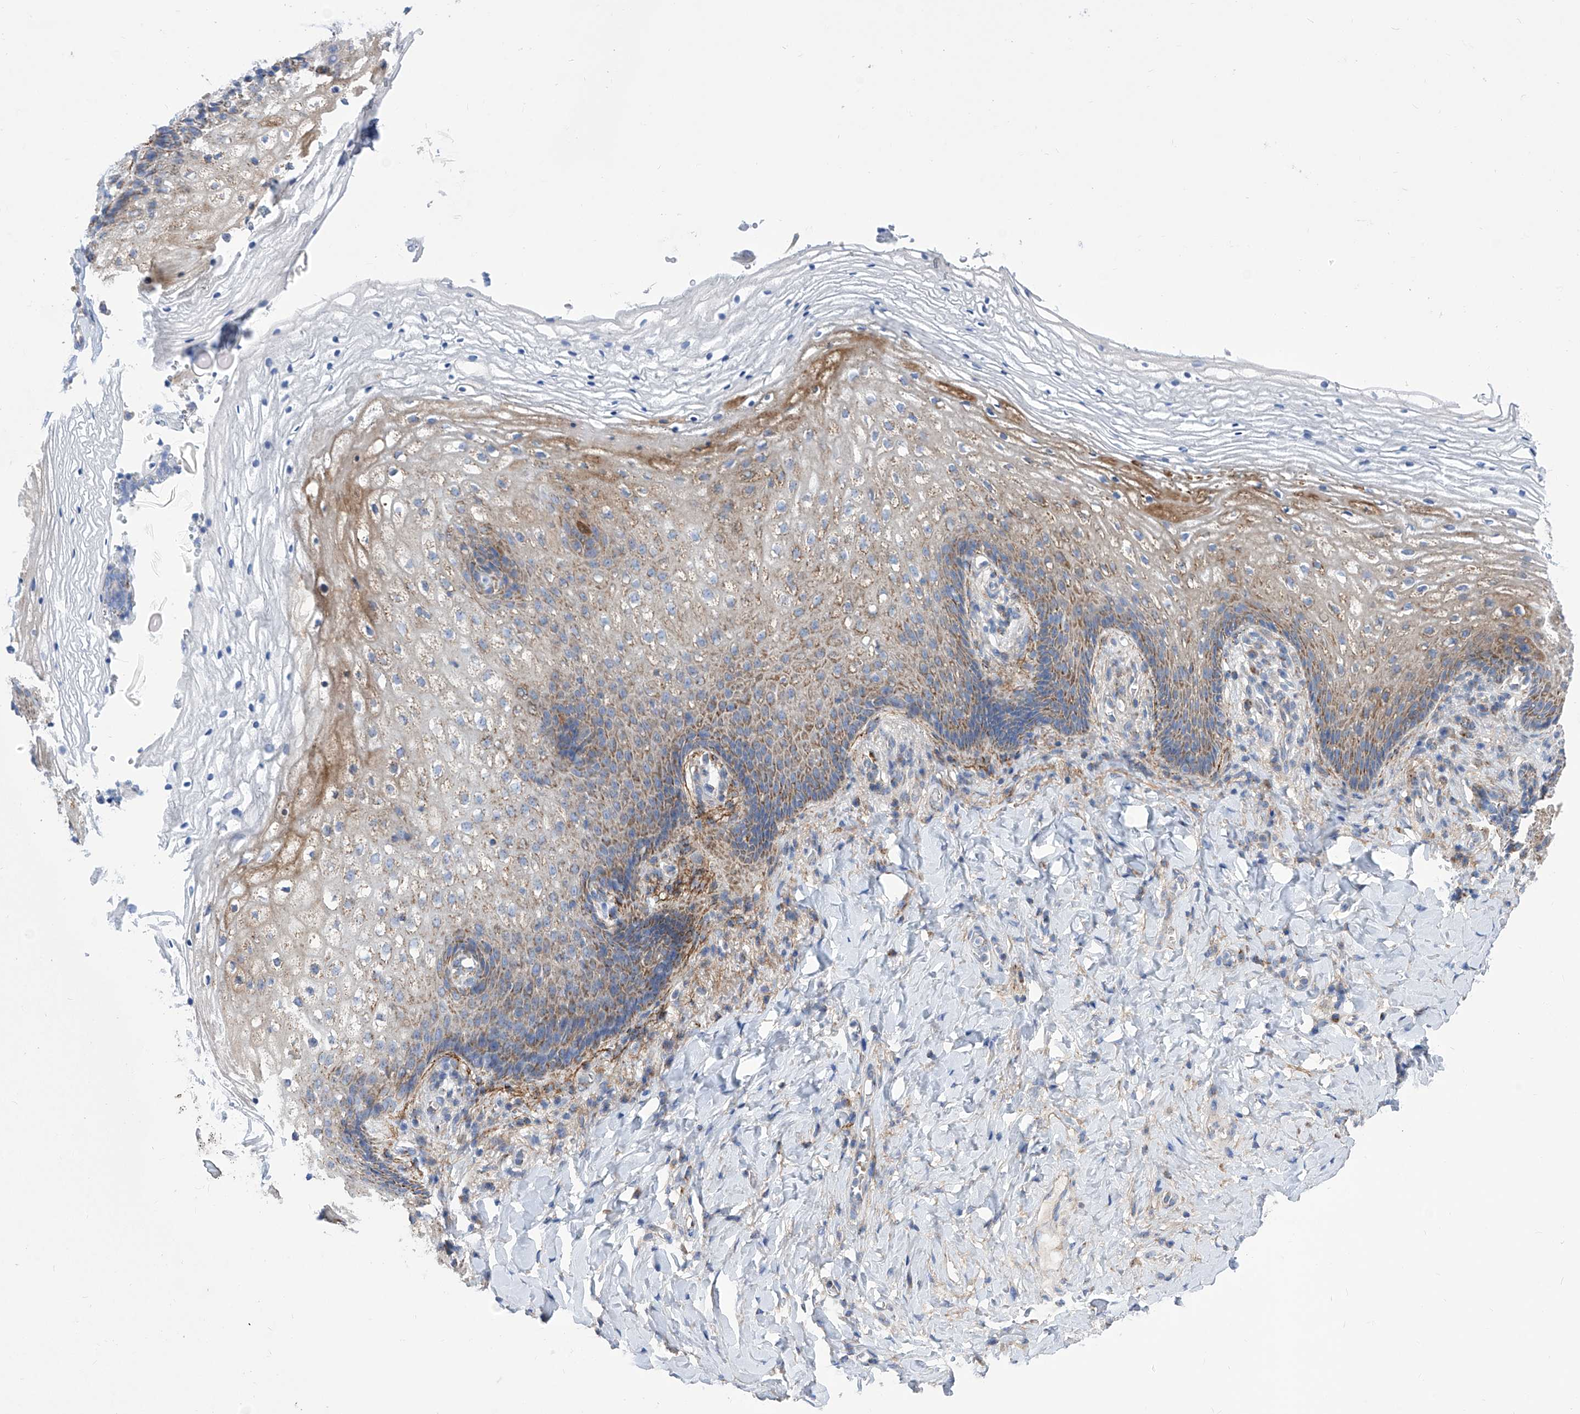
{"staining": {"intensity": "moderate", "quantity": "25%-75%", "location": "cytoplasmic/membranous"}, "tissue": "vagina", "cell_type": "Squamous epithelial cells", "image_type": "normal", "snomed": [{"axis": "morphology", "description": "Normal tissue, NOS"}, {"axis": "topography", "description": "Vagina"}], "caption": "Protein staining of unremarkable vagina reveals moderate cytoplasmic/membranous positivity in approximately 25%-75% of squamous epithelial cells. (Stains: DAB in brown, nuclei in blue, Microscopy: brightfield microscopy at high magnification).", "gene": "SRBD1", "patient": {"sex": "female", "age": 60}}